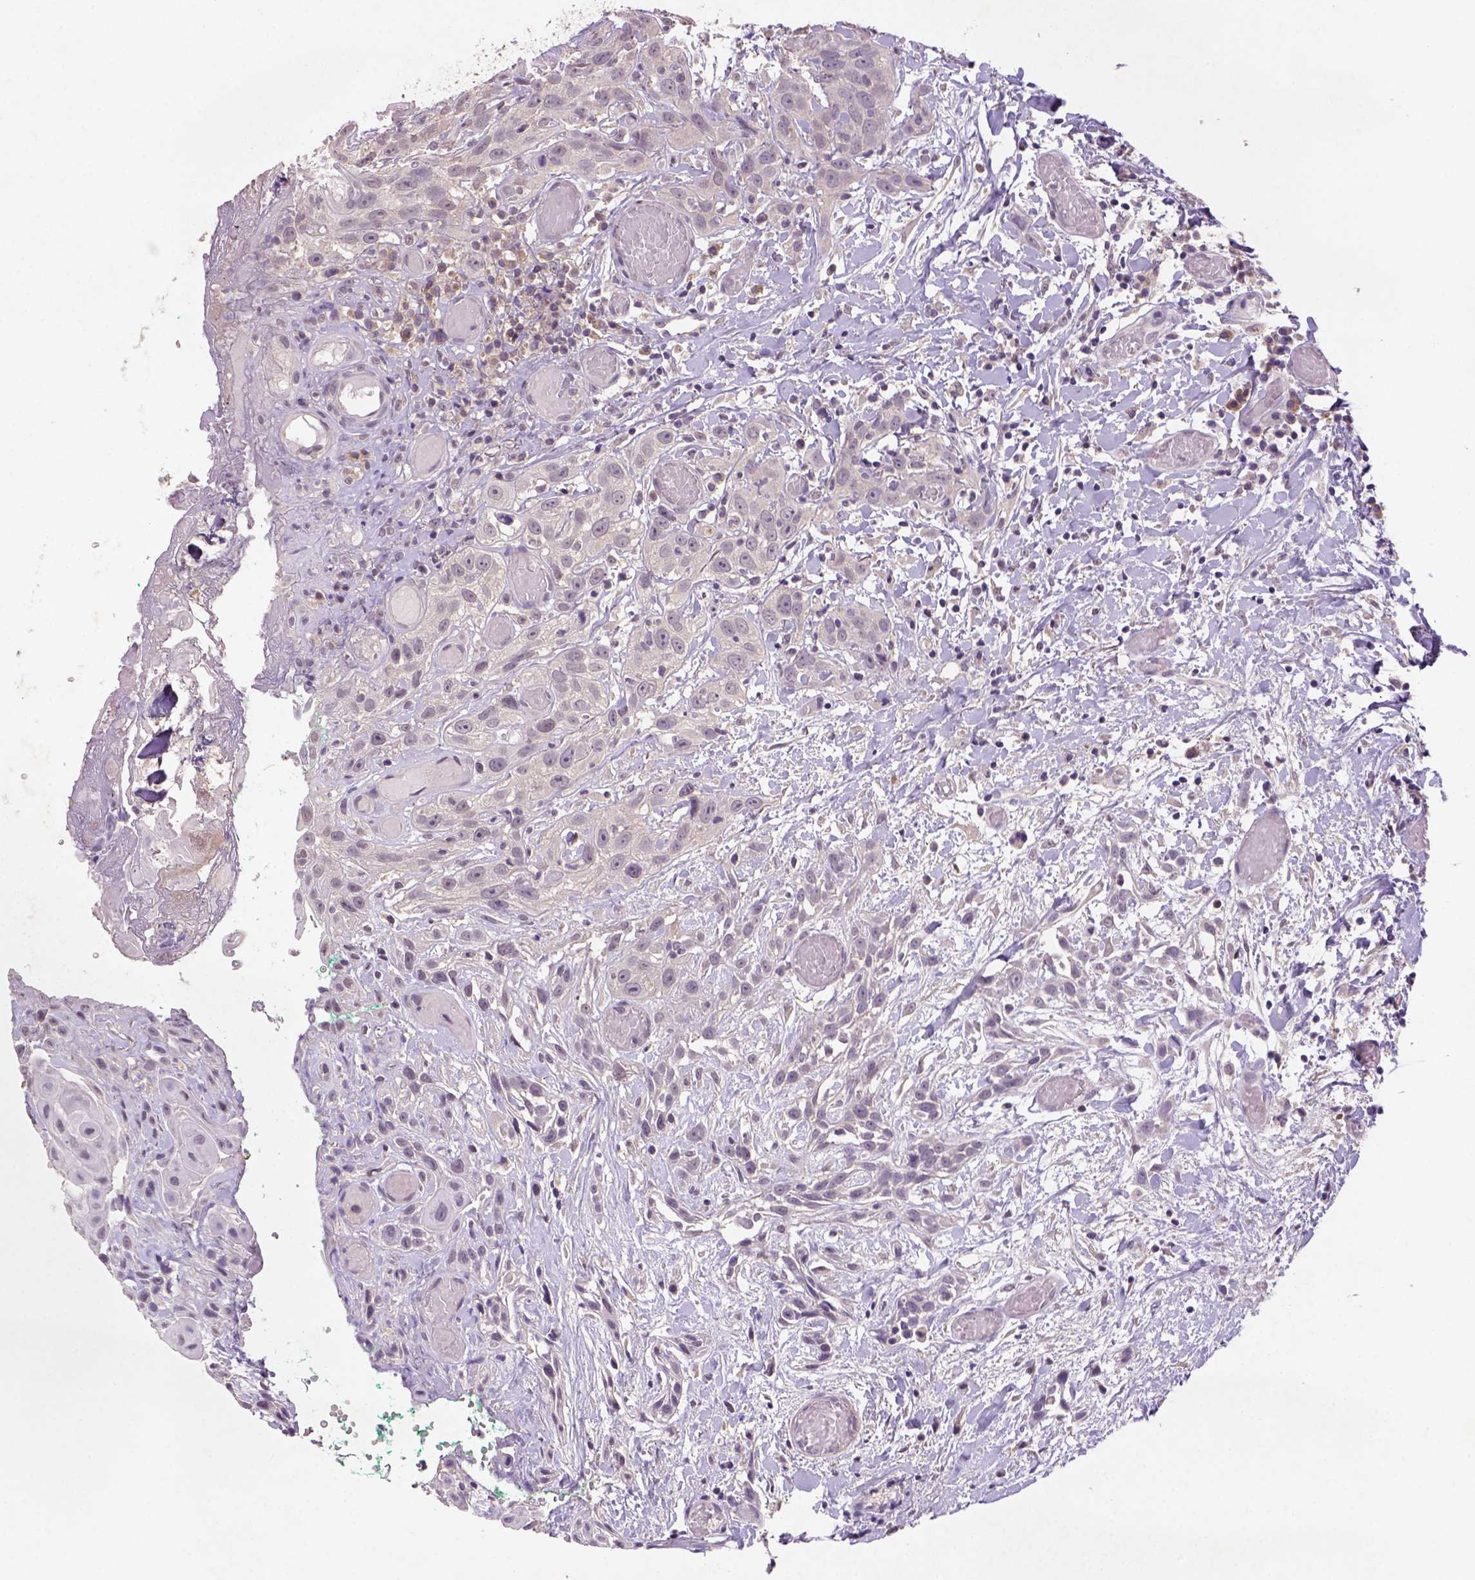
{"staining": {"intensity": "negative", "quantity": "none", "location": "none"}, "tissue": "head and neck cancer", "cell_type": "Tumor cells", "image_type": "cancer", "snomed": [{"axis": "morphology", "description": "Normal tissue, NOS"}, {"axis": "morphology", "description": "Squamous cell carcinoma, NOS"}, {"axis": "topography", "description": "Oral tissue"}, {"axis": "topography", "description": "Salivary gland"}, {"axis": "topography", "description": "Head-Neck"}], "caption": "This is a histopathology image of IHC staining of squamous cell carcinoma (head and neck), which shows no staining in tumor cells. (DAB immunohistochemistry (IHC) with hematoxylin counter stain).", "gene": "NLGN2", "patient": {"sex": "female", "age": 62}}